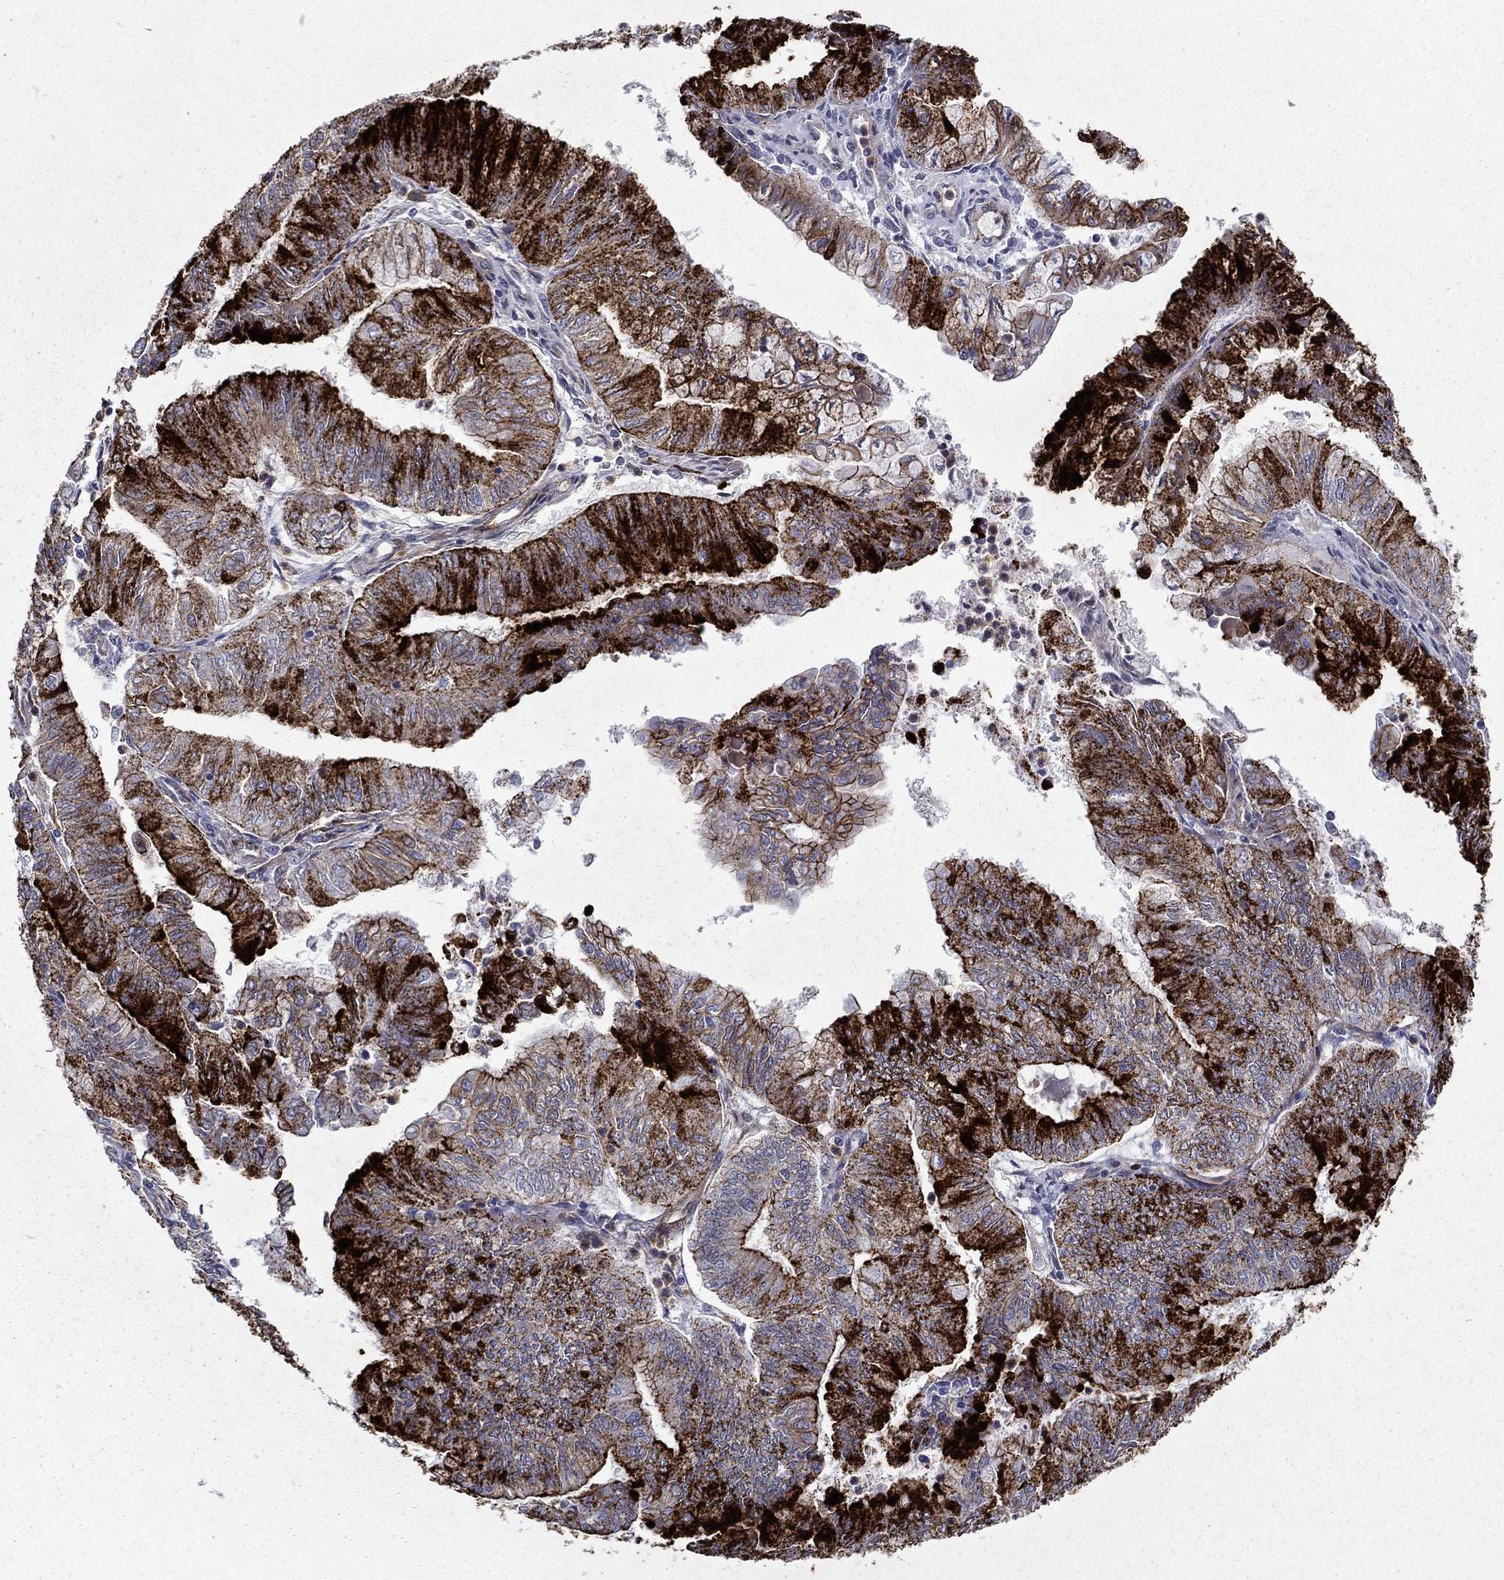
{"staining": {"intensity": "strong", "quantity": "25%-75%", "location": "cytoplasmic/membranous"}, "tissue": "endometrial cancer", "cell_type": "Tumor cells", "image_type": "cancer", "snomed": [{"axis": "morphology", "description": "Adenocarcinoma, NOS"}, {"axis": "topography", "description": "Endometrium"}], "caption": "A high-resolution image shows immunohistochemistry staining of adenocarcinoma (endometrial), which reveals strong cytoplasmic/membranous expression in approximately 25%-75% of tumor cells.", "gene": "KRBA1", "patient": {"sex": "female", "age": 59}}